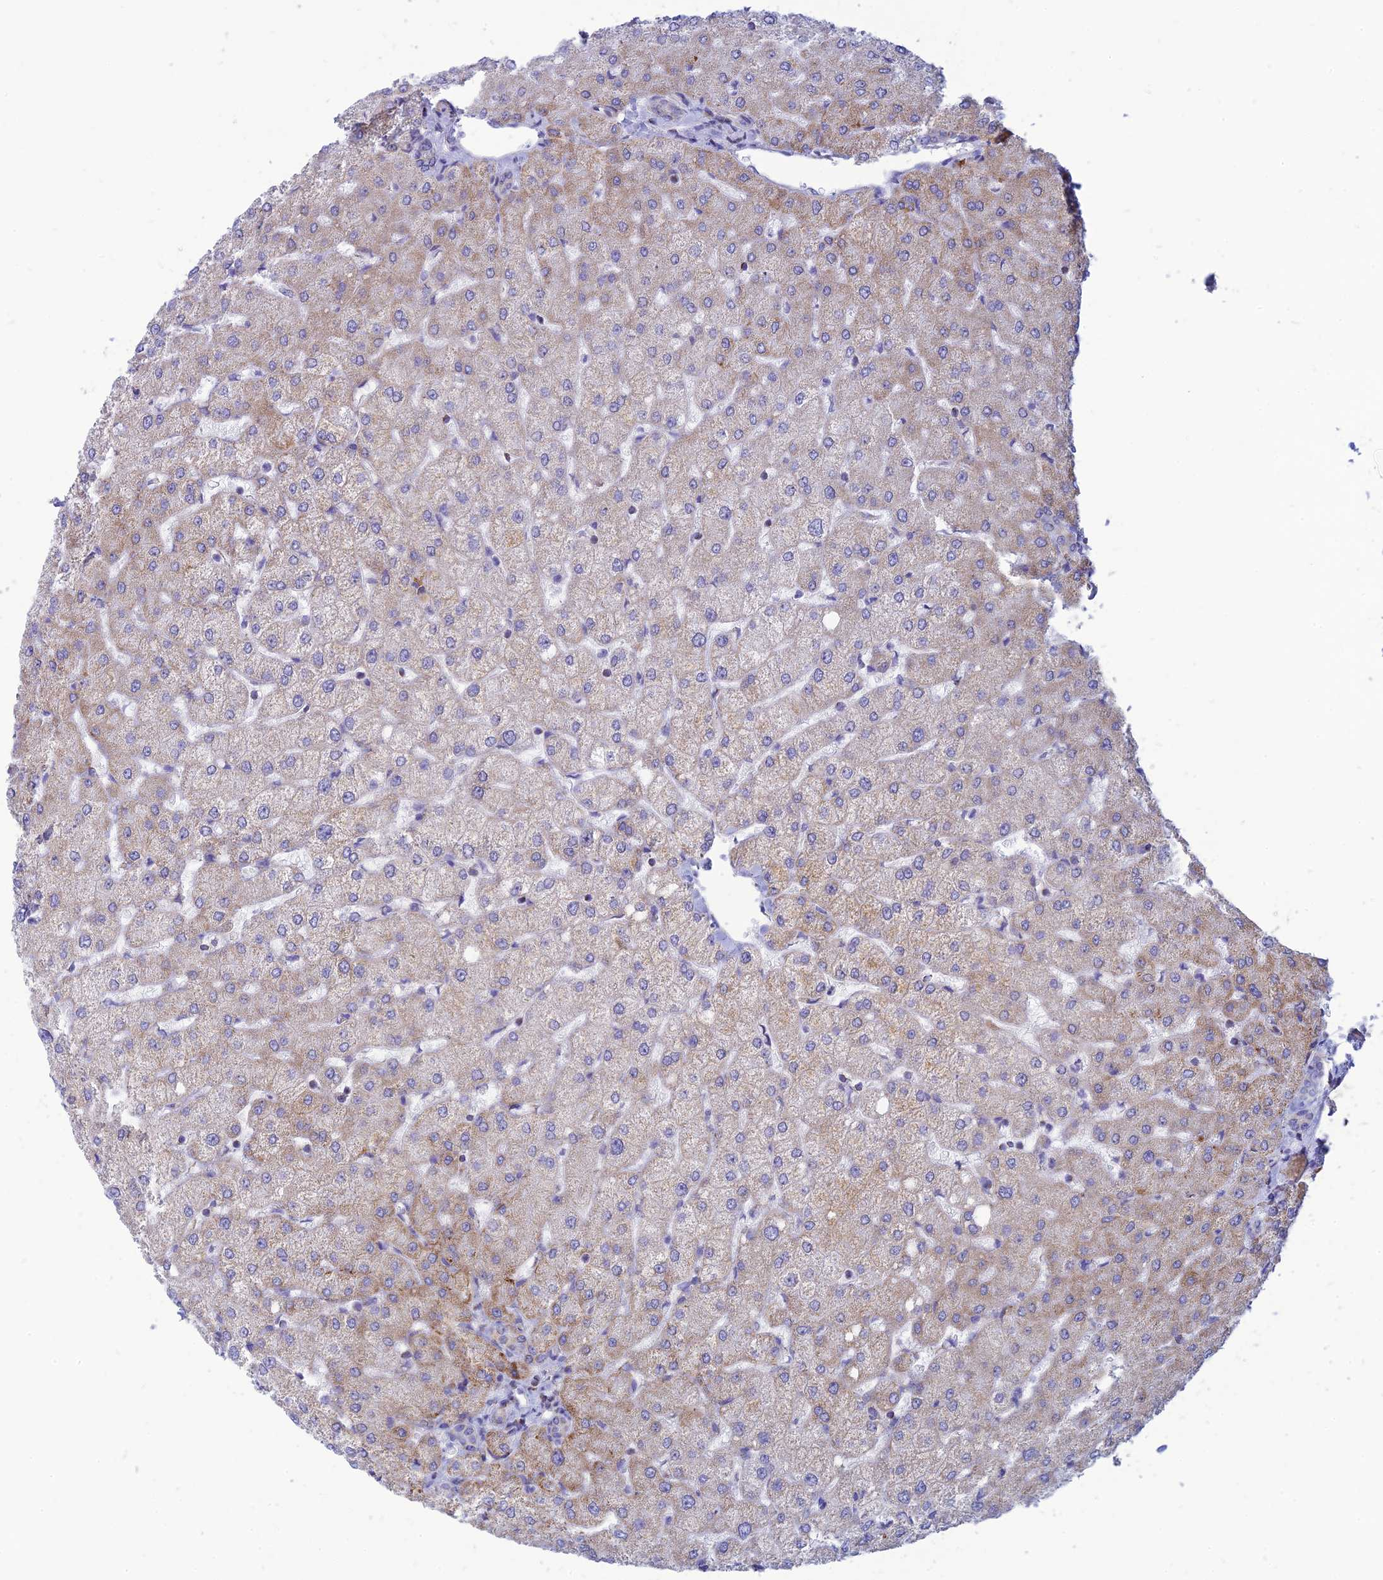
{"staining": {"intensity": "negative", "quantity": "none", "location": "none"}, "tissue": "liver", "cell_type": "Cholangiocytes", "image_type": "normal", "snomed": [{"axis": "morphology", "description": "Normal tissue, NOS"}, {"axis": "topography", "description": "Liver"}], "caption": "A micrograph of human liver is negative for staining in cholangiocytes.", "gene": "PACC1", "patient": {"sex": "female", "age": 54}}